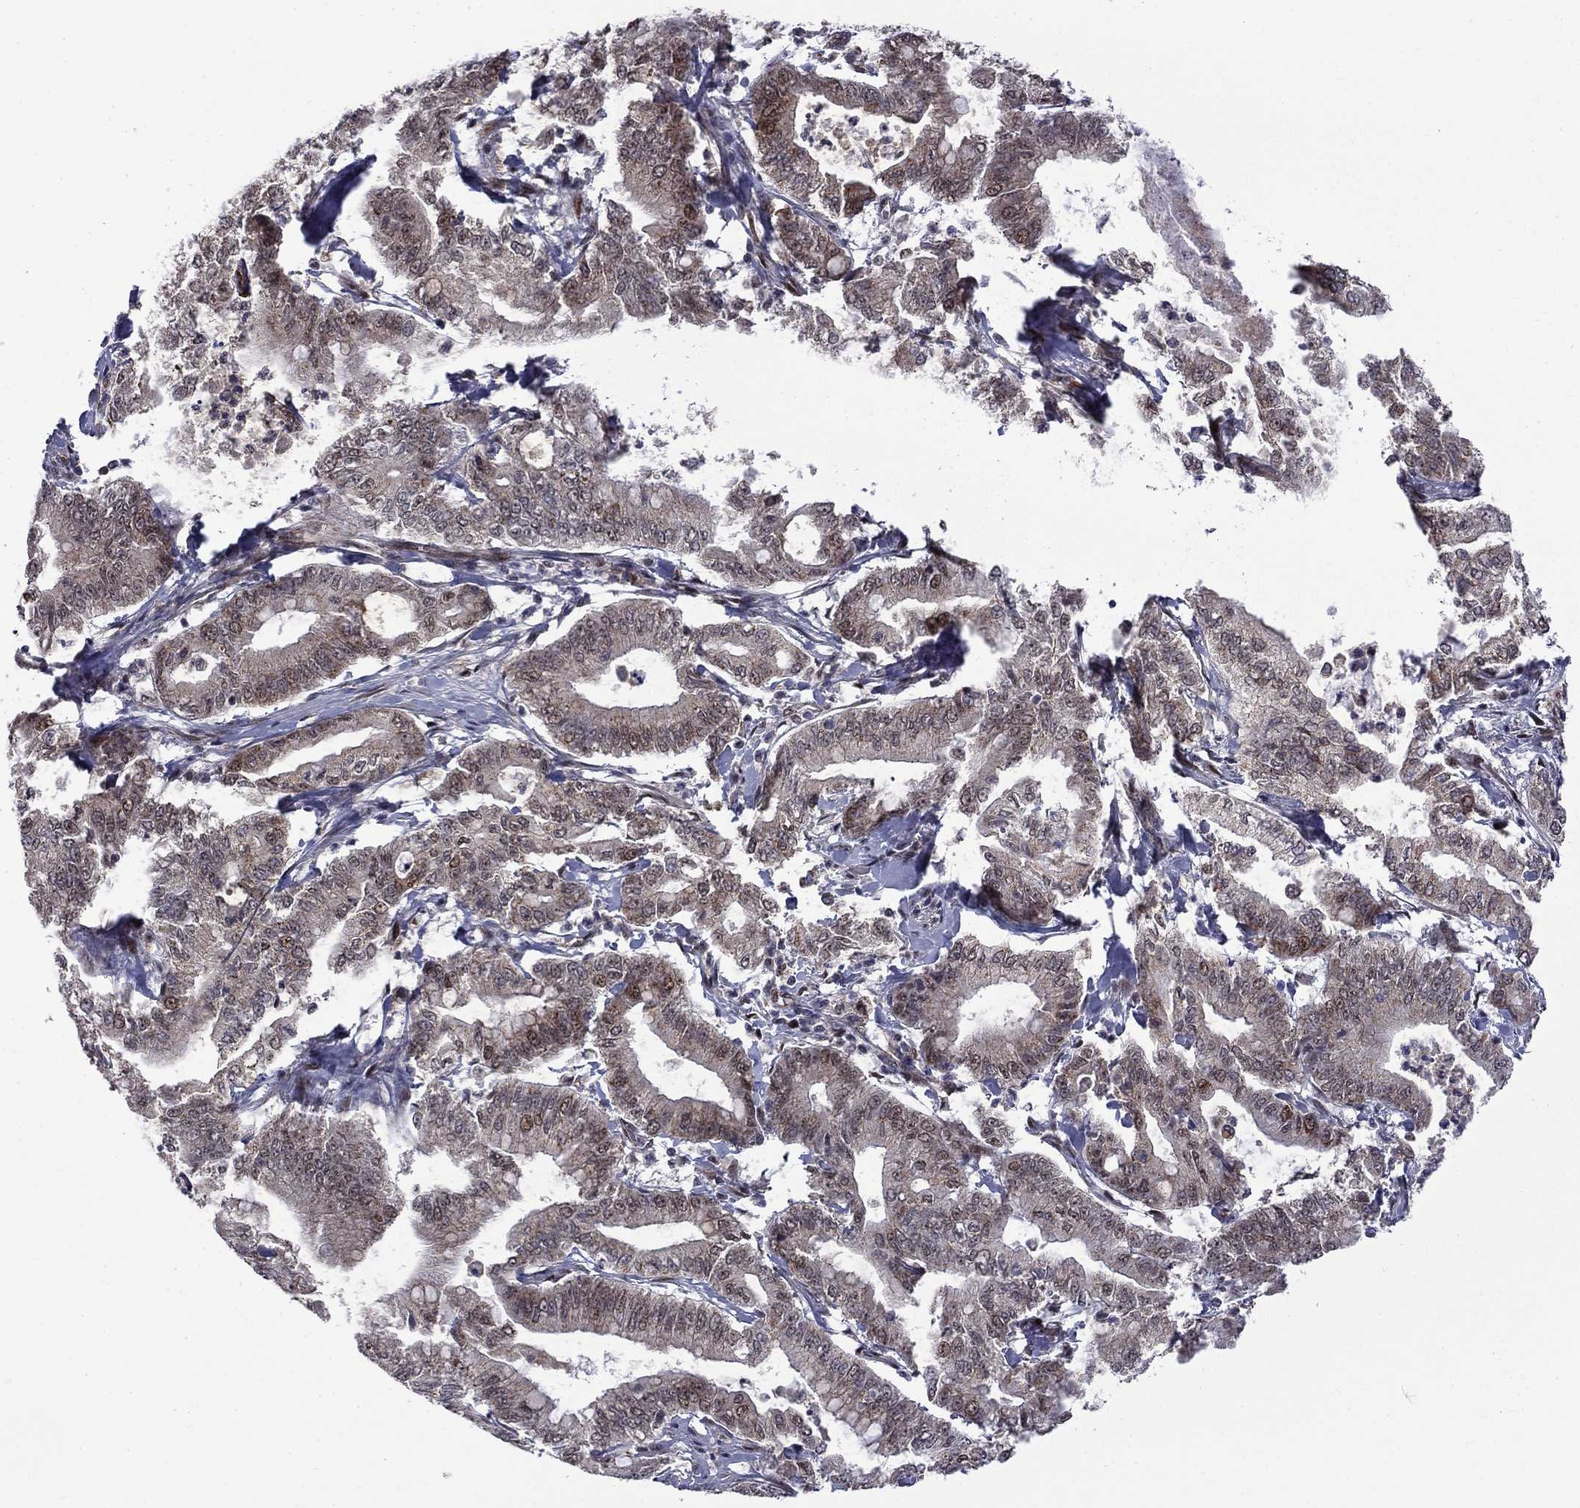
{"staining": {"intensity": "moderate", "quantity": "<25%", "location": "nuclear"}, "tissue": "pancreatic cancer", "cell_type": "Tumor cells", "image_type": "cancer", "snomed": [{"axis": "morphology", "description": "Adenocarcinoma, NOS"}, {"axis": "topography", "description": "Pancreas"}], "caption": "Immunohistochemistry (IHC) of human pancreatic adenocarcinoma displays low levels of moderate nuclear staining in approximately <25% of tumor cells.", "gene": "KPNA3", "patient": {"sex": "male", "age": 71}}